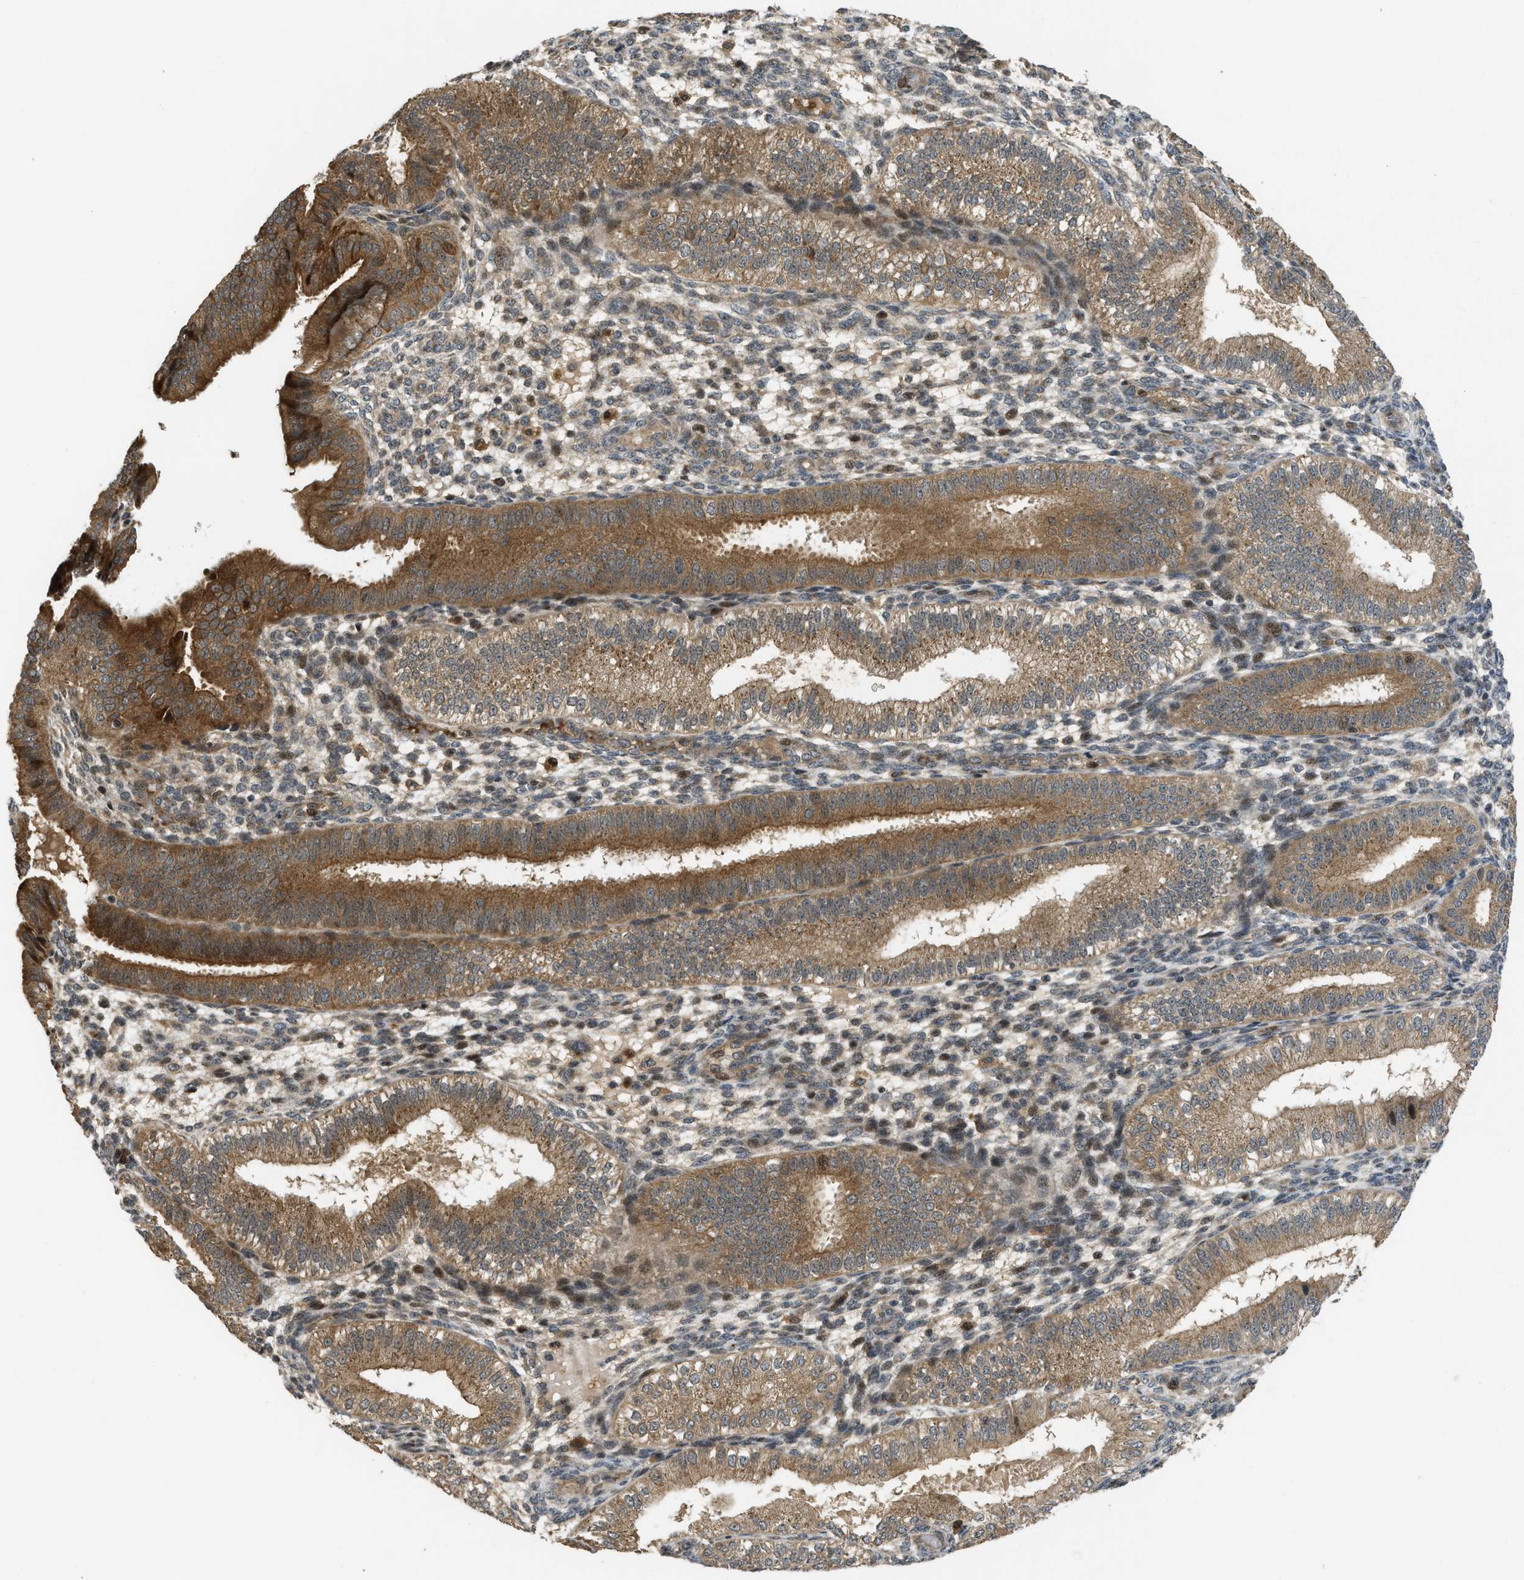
{"staining": {"intensity": "negative", "quantity": "none", "location": "none"}, "tissue": "endometrium", "cell_type": "Cells in endometrial stroma", "image_type": "normal", "snomed": [{"axis": "morphology", "description": "Normal tissue, NOS"}, {"axis": "topography", "description": "Endometrium"}], "caption": "This is an immunohistochemistry (IHC) photomicrograph of normal endometrium. There is no staining in cells in endometrial stroma.", "gene": "DNAJC28", "patient": {"sex": "female", "age": 39}}